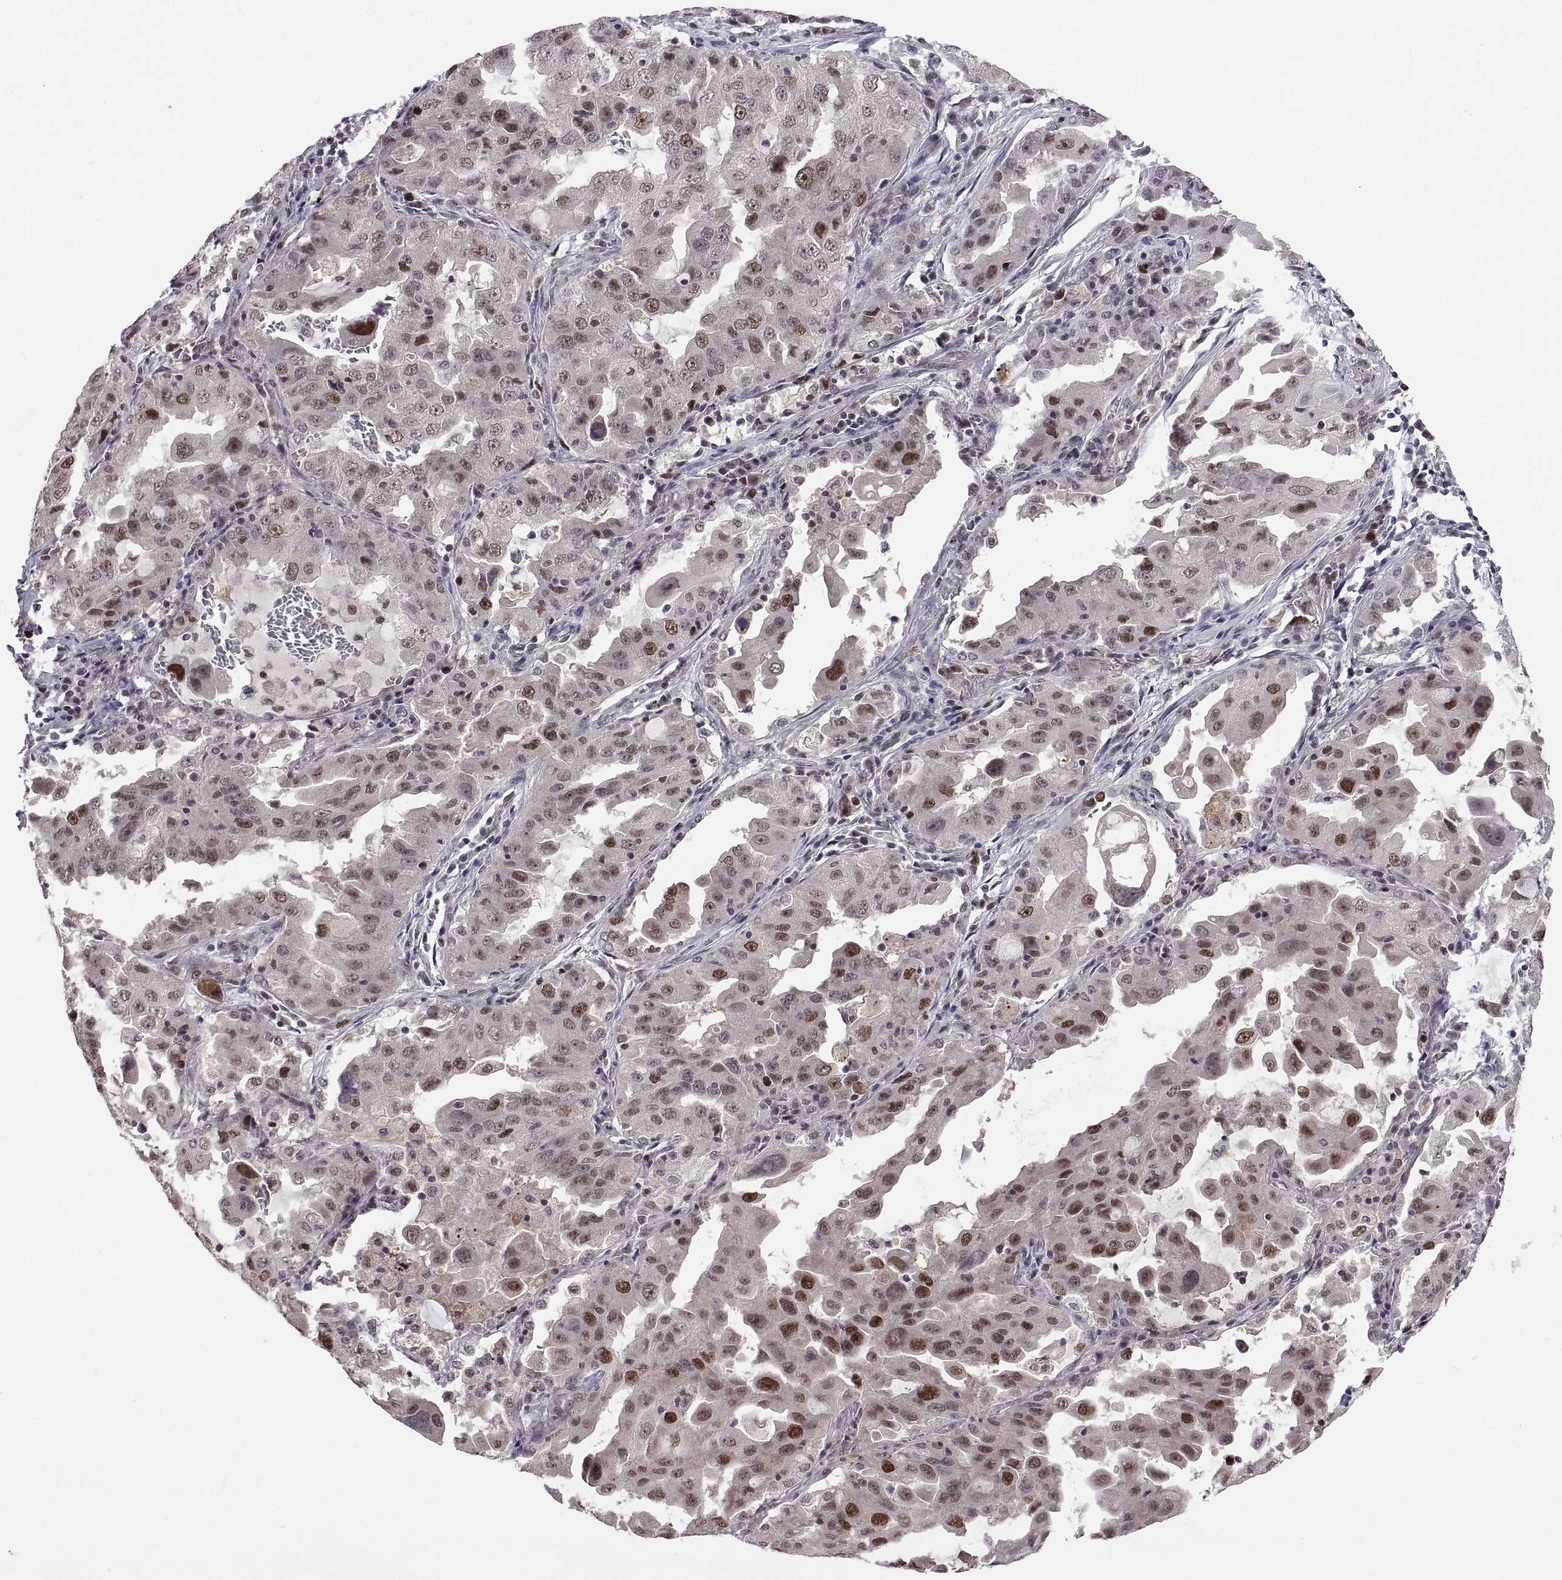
{"staining": {"intensity": "moderate", "quantity": "<25%", "location": "nuclear"}, "tissue": "lung cancer", "cell_type": "Tumor cells", "image_type": "cancer", "snomed": [{"axis": "morphology", "description": "Adenocarcinoma, NOS"}, {"axis": "topography", "description": "Lung"}], "caption": "Lung adenocarcinoma stained for a protein (brown) shows moderate nuclear positive staining in approximately <25% of tumor cells.", "gene": "CHFR", "patient": {"sex": "female", "age": 61}}